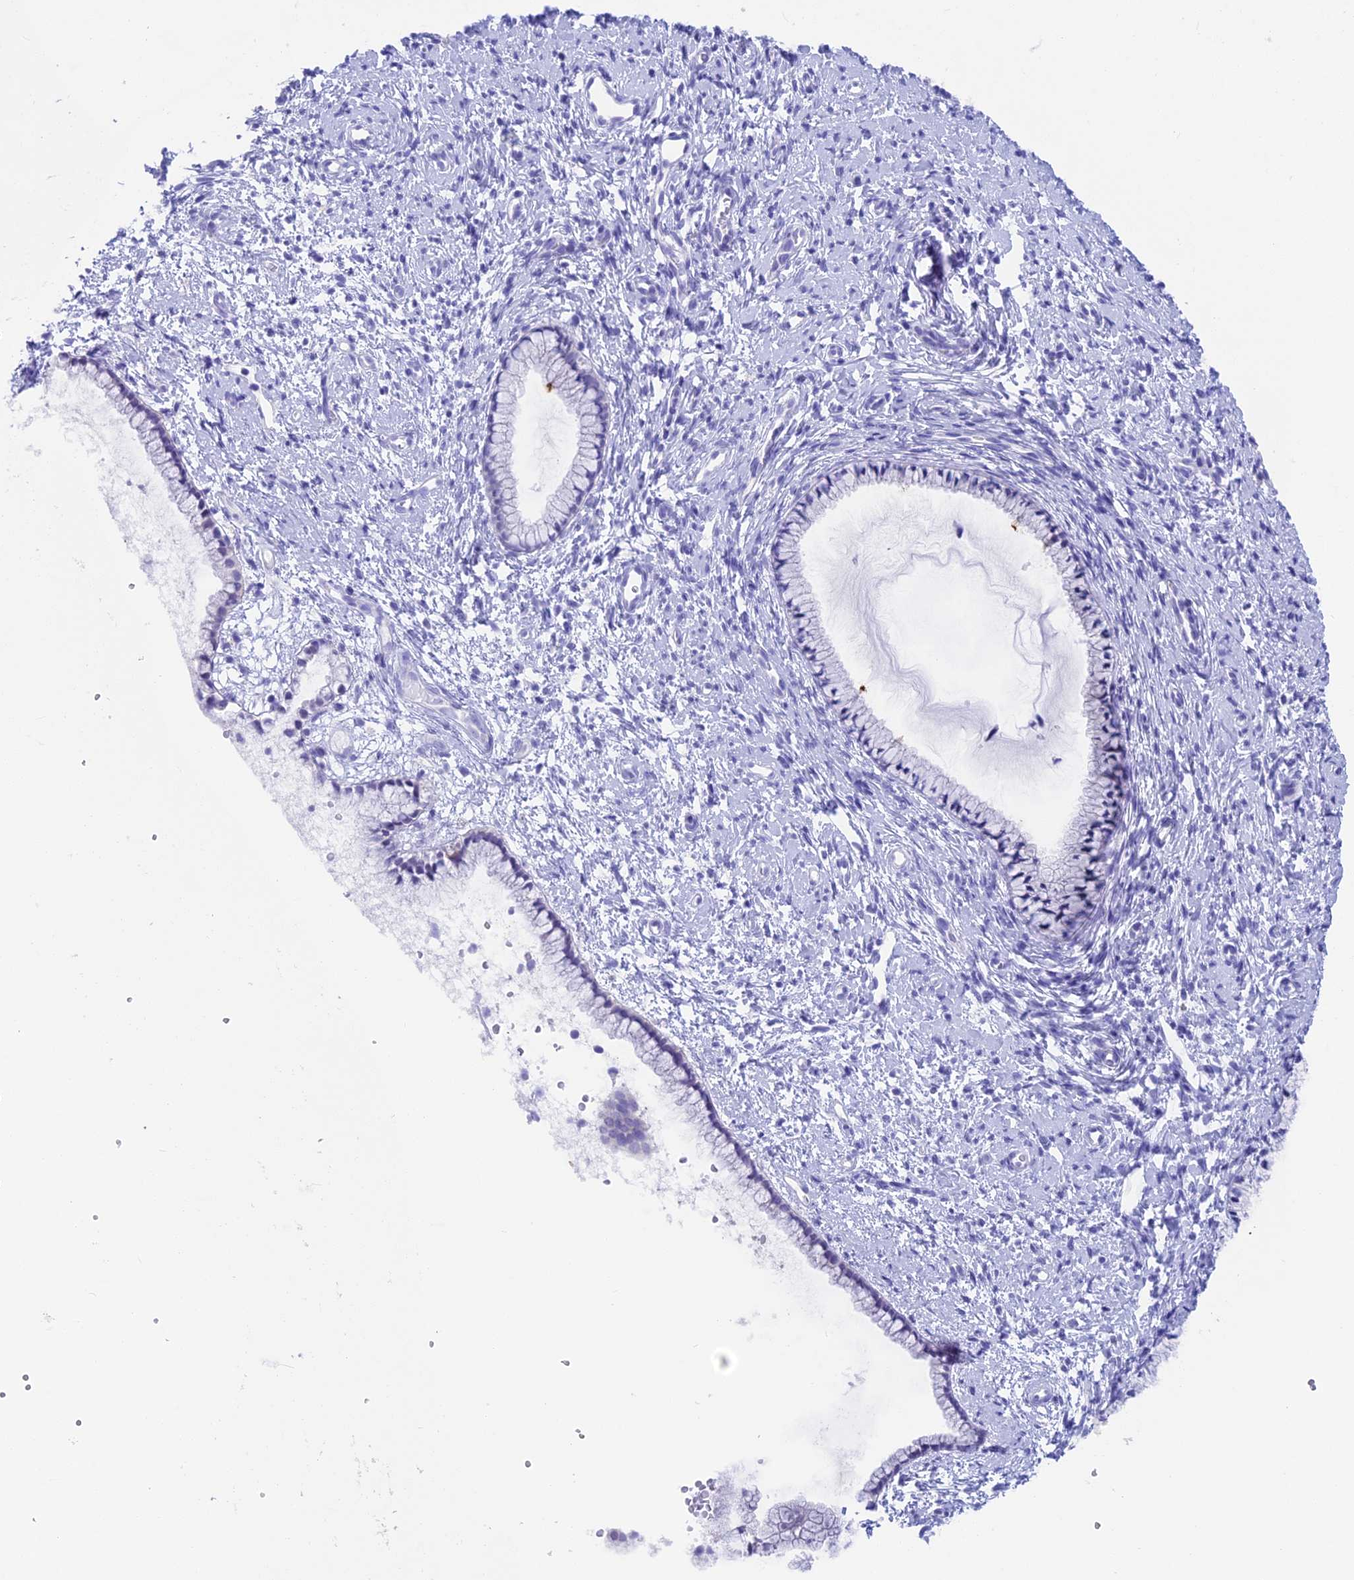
{"staining": {"intensity": "negative", "quantity": "none", "location": "none"}, "tissue": "cervix", "cell_type": "Glandular cells", "image_type": "normal", "snomed": [{"axis": "morphology", "description": "Normal tissue, NOS"}, {"axis": "topography", "description": "Cervix"}], "caption": "High magnification brightfield microscopy of unremarkable cervix stained with DAB (3,3'-diaminobenzidine) (brown) and counterstained with hematoxylin (blue): glandular cells show no significant staining.", "gene": "SNTN", "patient": {"sex": "female", "age": 57}}